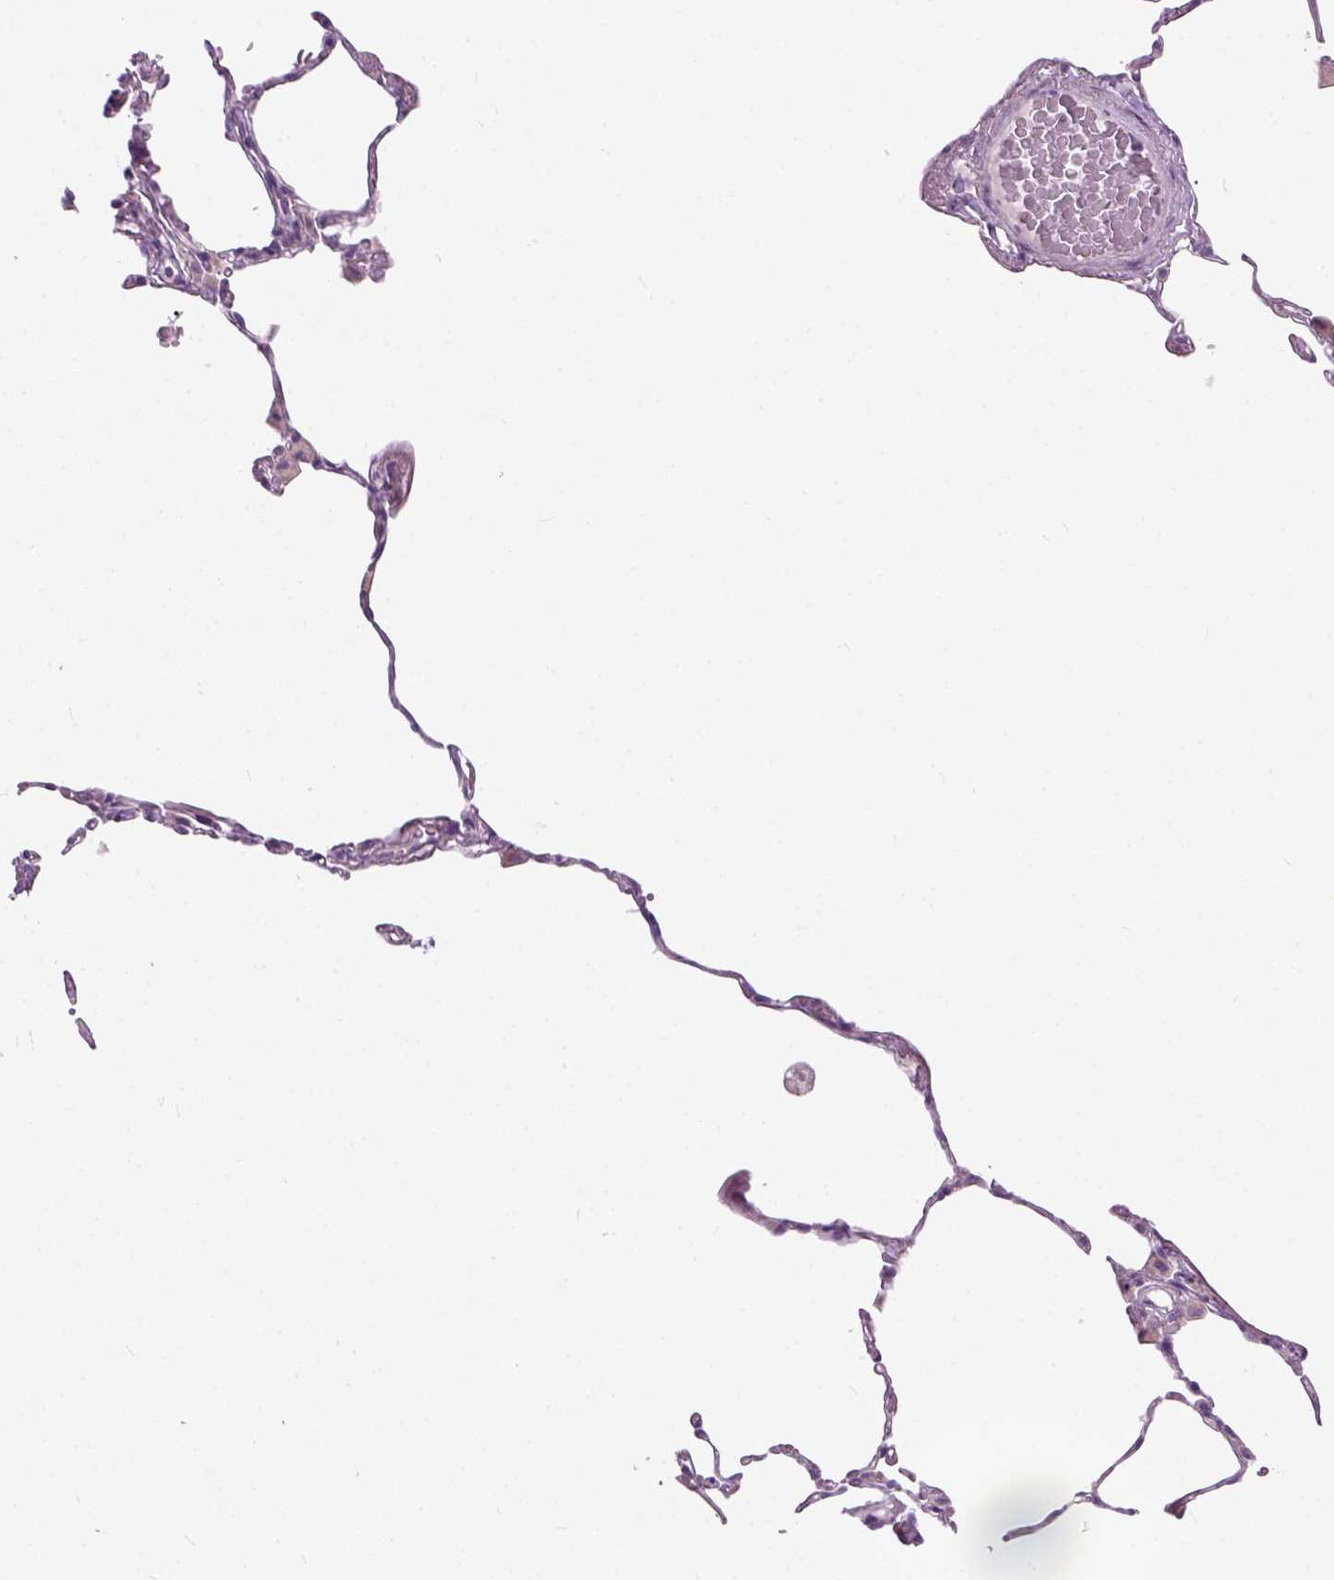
{"staining": {"intensity": "negative", "quantity": "none", "location": "none"}, "tissue": "lung", "cell_type": "Alveolar cells", "image_type": "normal", "snomed": [{"axis": "morphology", "description": "Normal tissue, NOS"}, {"axis": "topography", "description": "Lung"}], "caption": "Alveolar cells are negative for protein expression in normal human lung.", "gene": "TRIM72", "patient": {"sex": "female", "age": 57}}